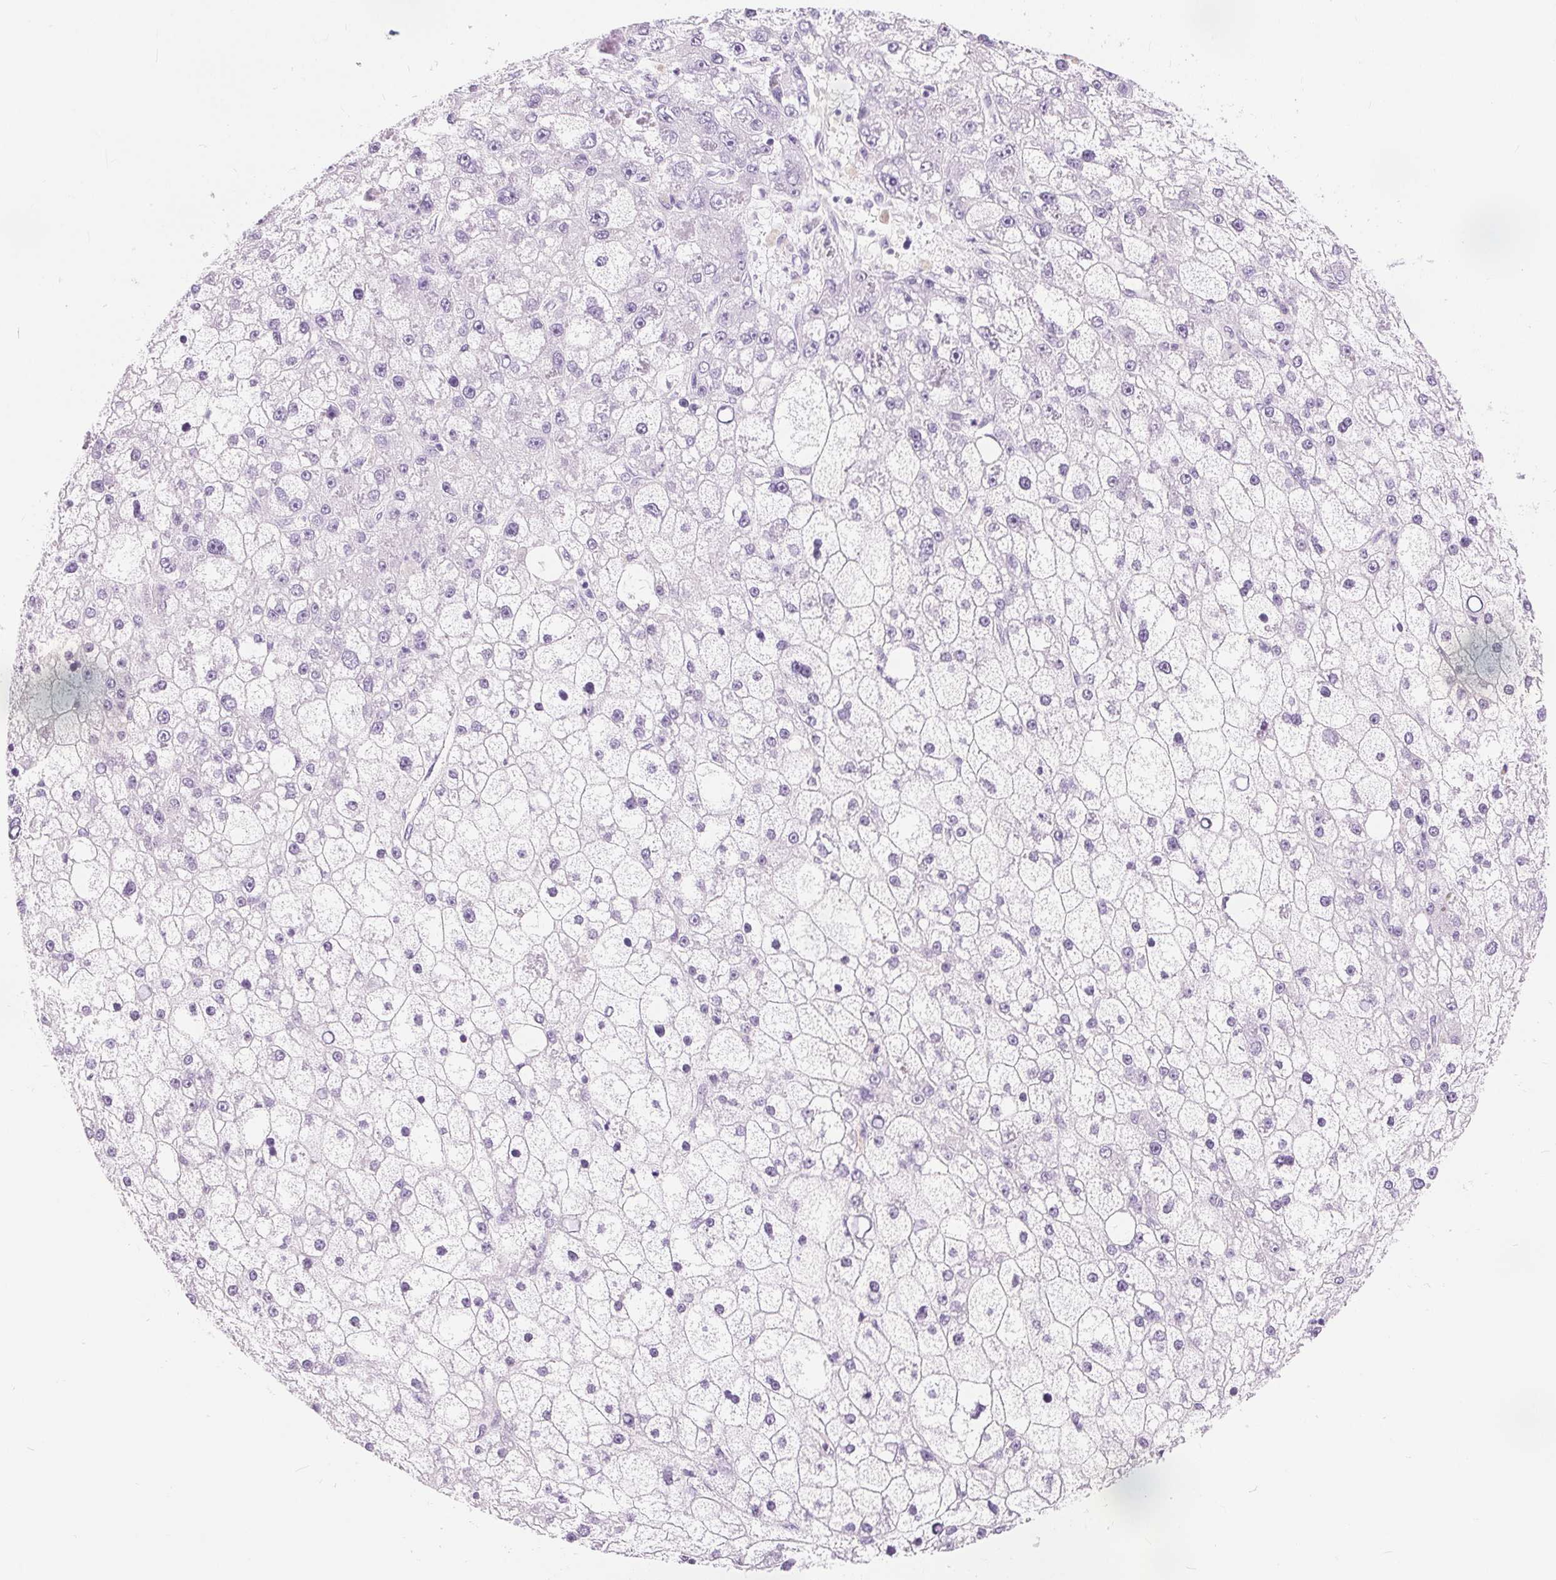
{"staining": {"intensity": "negative", "quantity": "none", "location": "none"}, "tissue": "liver cancer", "cell_type": "Tumor cells", "image_type": "cancer", "snomed": [{"axis": "morphology", "description": "Carcinoma, Hepatocellular, NOS"}, {"axis": "topography", "description": "Liver"}], "caption": "Human liver cancer (hepatocellular carcinoma) stained for a protein using immunohistochemistry shows no staining in tumor cells.", "gene": "GFAP", "patient": {"sex": "male", "age": 67}}